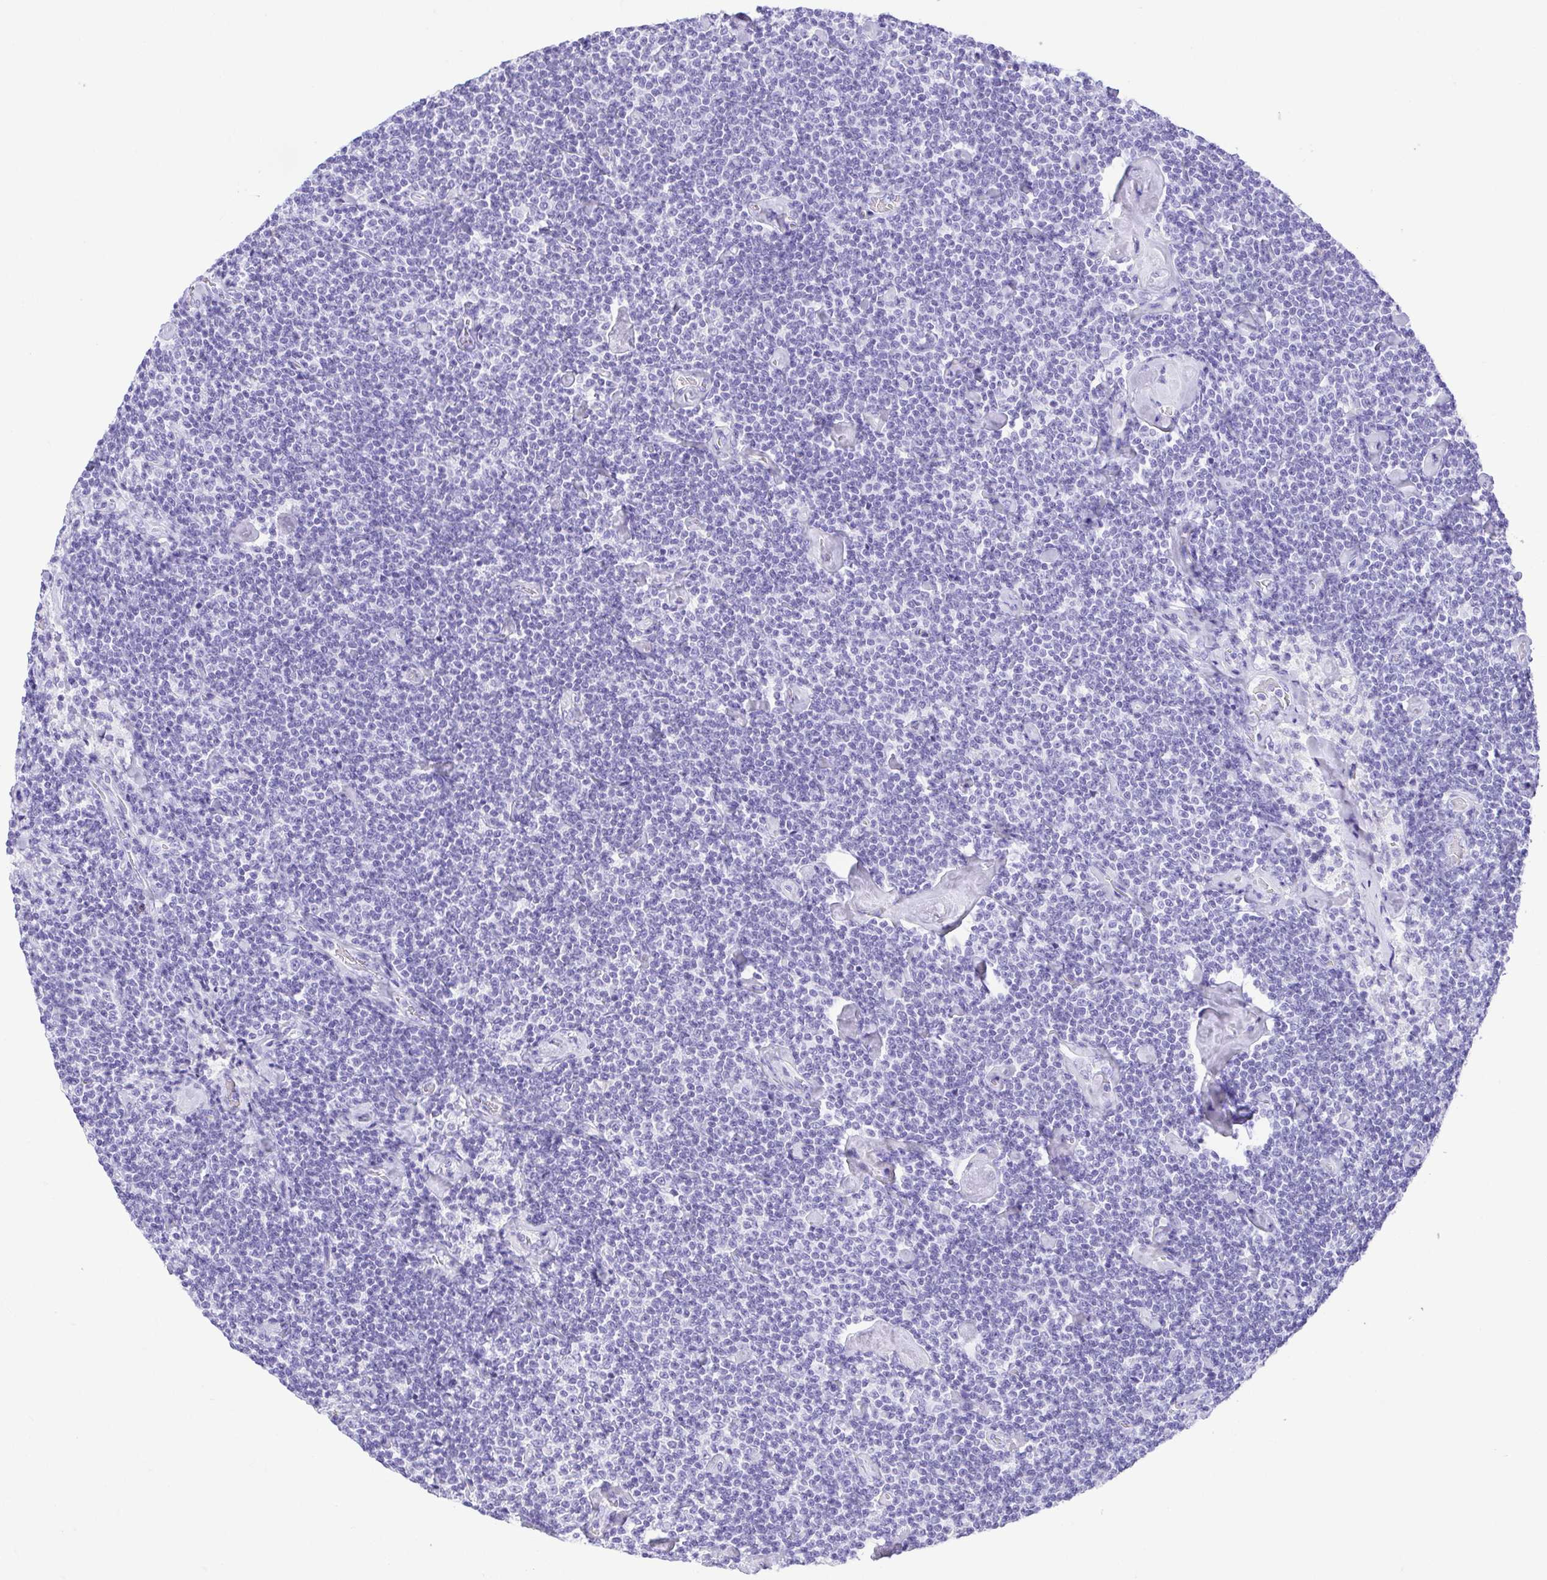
{"staining": {"intensity": "negative", "quantity": "none", "location": "none"}, "tissue": "lymphoma", "cell_type": "Tumor cells", "image_type": "cancer", "snomed": [{"axis": "morphology", "description": "Malignant lymphoma, non-Hodgkin's type, Low grade"}, {"axis": "topography", "description": "Lymph node"}], "caption": "IHC histopathology image of neoplastic tissue: lymphoma stained with DAB demonstrates no significant protein positivity in tumor cells. Brightfield microscopy of immunohistochemistry (IHC) stained with DAB (brown) and hematoxylin (blue), captured at high magnification.", "gene": "CDSN", "patient": {"sex": "male", "age": 81}}